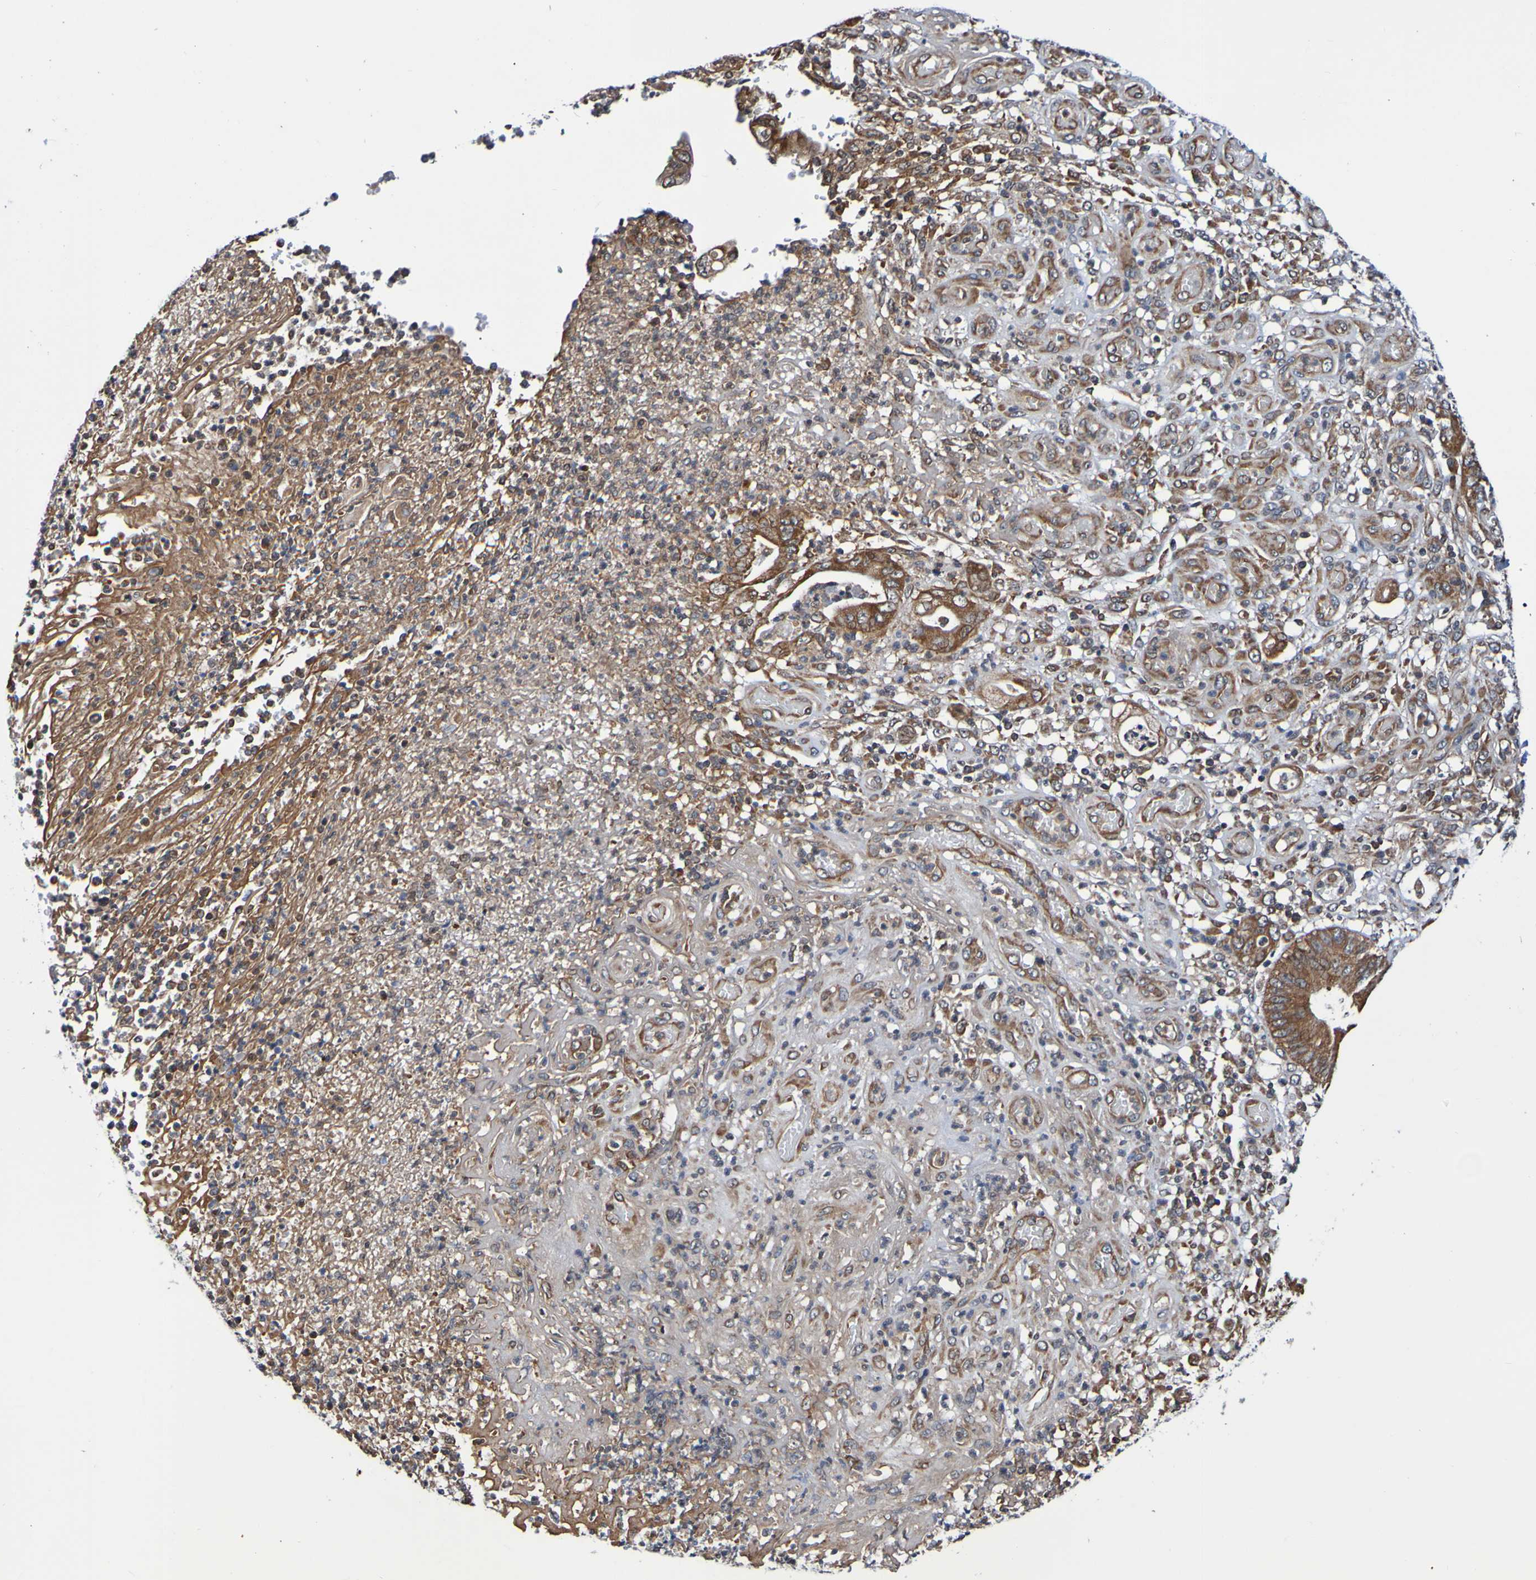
{"staining": {"intensity": "moderate", "quantity": ">75%", "location": "cytoplasmic/membranous"}, "tissue": "stomach cancer", "cell_type": "Tumor cells", "image_type": "cancer", "snomed": [{"axis": "morphology", "description": "Adenocarcinoma, NOS"}, {"axis": "topography", "description": "Stomach"}], "caption": "DAB (3,3'-diaminobenzidine) immunohistochemical staining of stomach cancer (adenocarcinoma) displays moderate cytoplasmic/membranous protein expression in about >75% of tumor cells. The staining was performed using DAB to visualize the protein expression in brown, while the nuclei were stained in blue with hematoxylin (Magnification: 20x).", "gene": "AXIN1", "patient": {"sex": "female", "age": 73}}